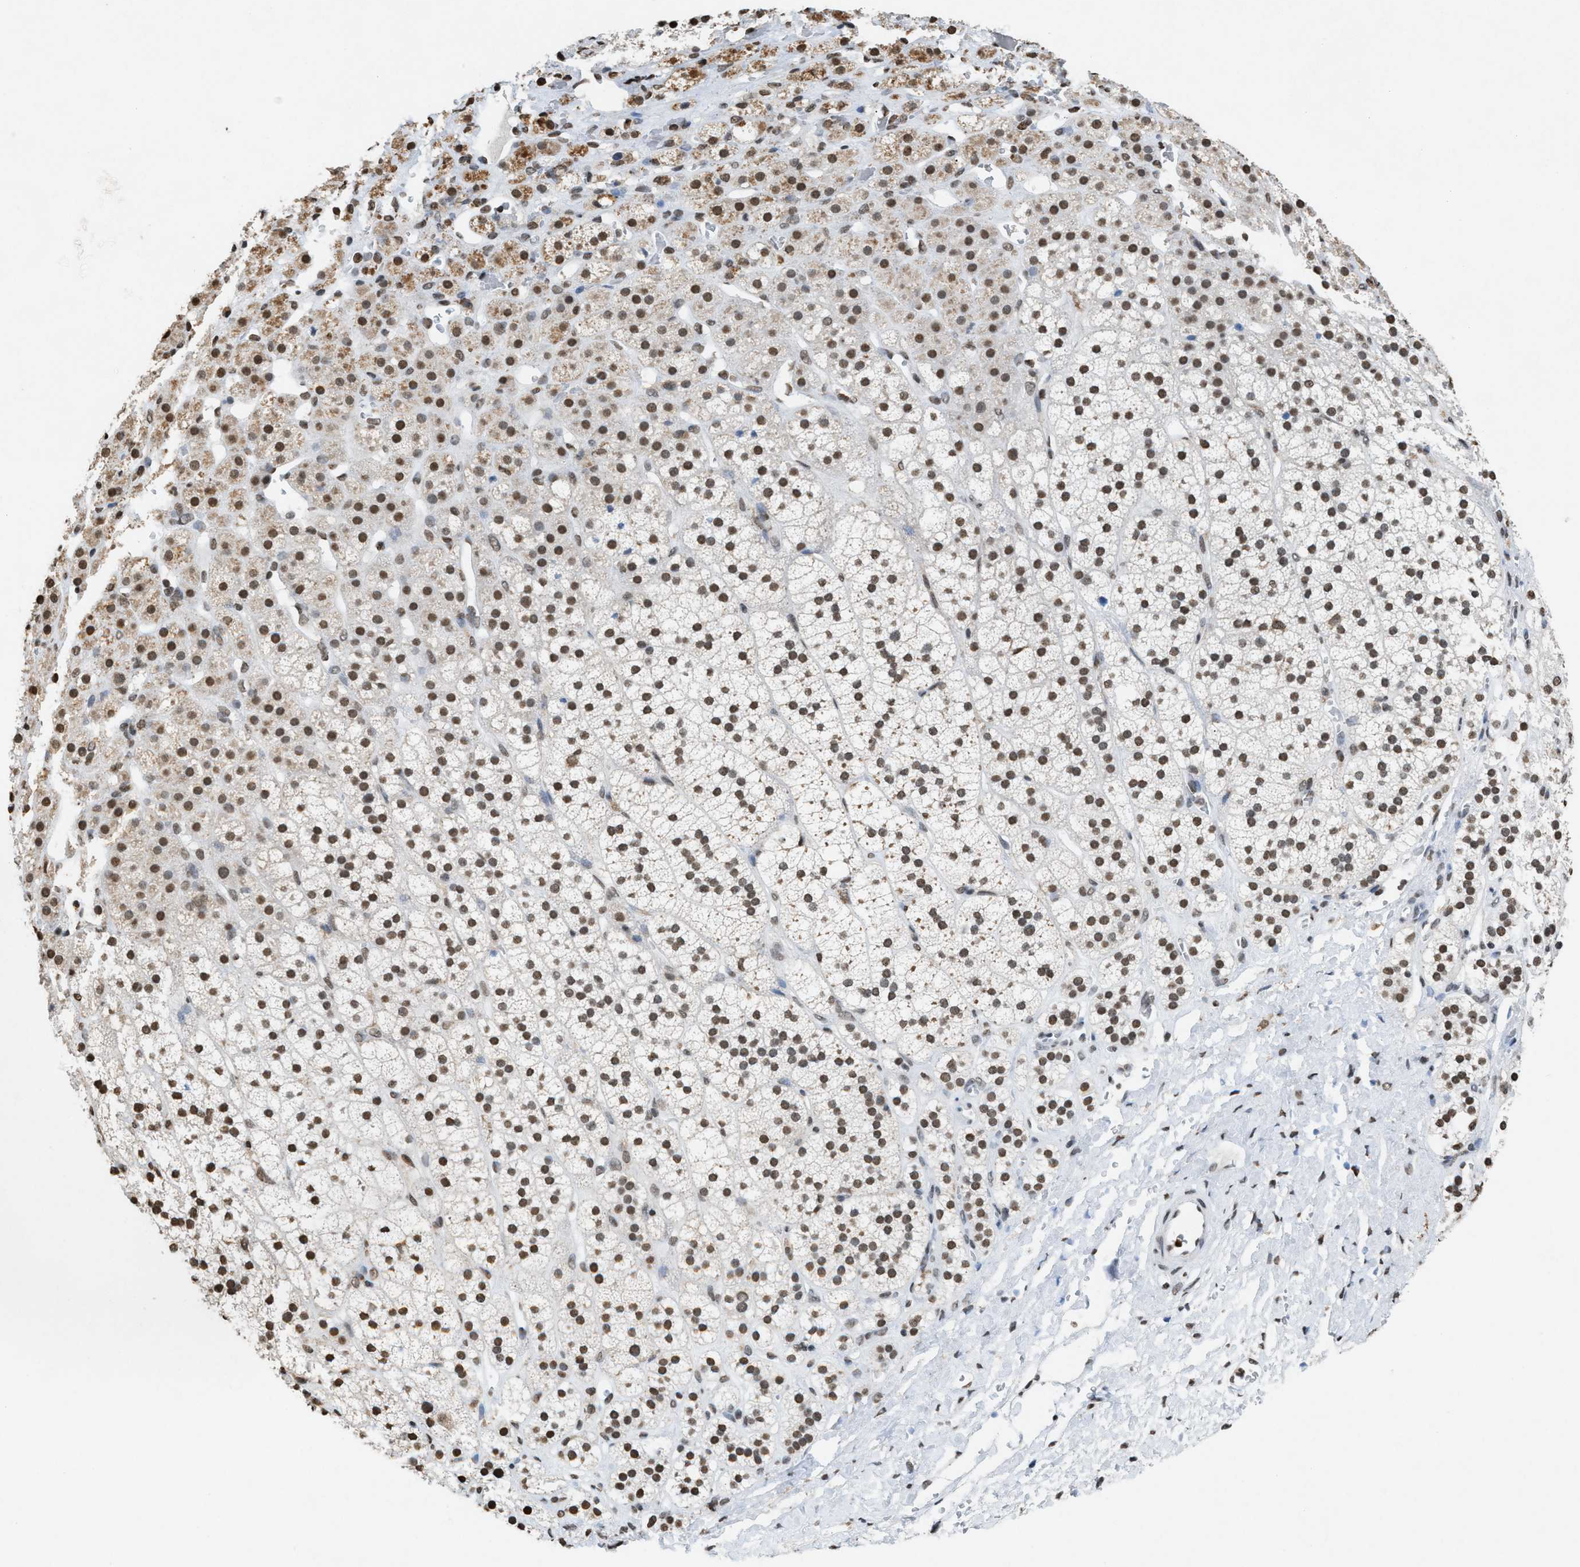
{"staining": {"intensity": "moderate", "quantity": ">75%", "location": "cytoplasmic/membranous,nuclear"}, "tissue": "adrenal gland", "cell_type": "Glandular cells", "image_type": "normal", "snomed": [{"axis": "morphology", "description": "Normal tissue, NOS"}, {"axis": "topography", "description": "Adrenal gland"}], "caption": "Immunohistochemical staining of unremarkable human adrenal gland displays >75% levels of moderate cytoplasmic/membranous,nuclear protein expression in approximately >75% of glandular cells. (DAB (3,3'-diaminobenzidine) IHC with brightfield microscopy, high magnification).", "gene": "NUP88", "patient": {"sex": "male", "age": 56}}